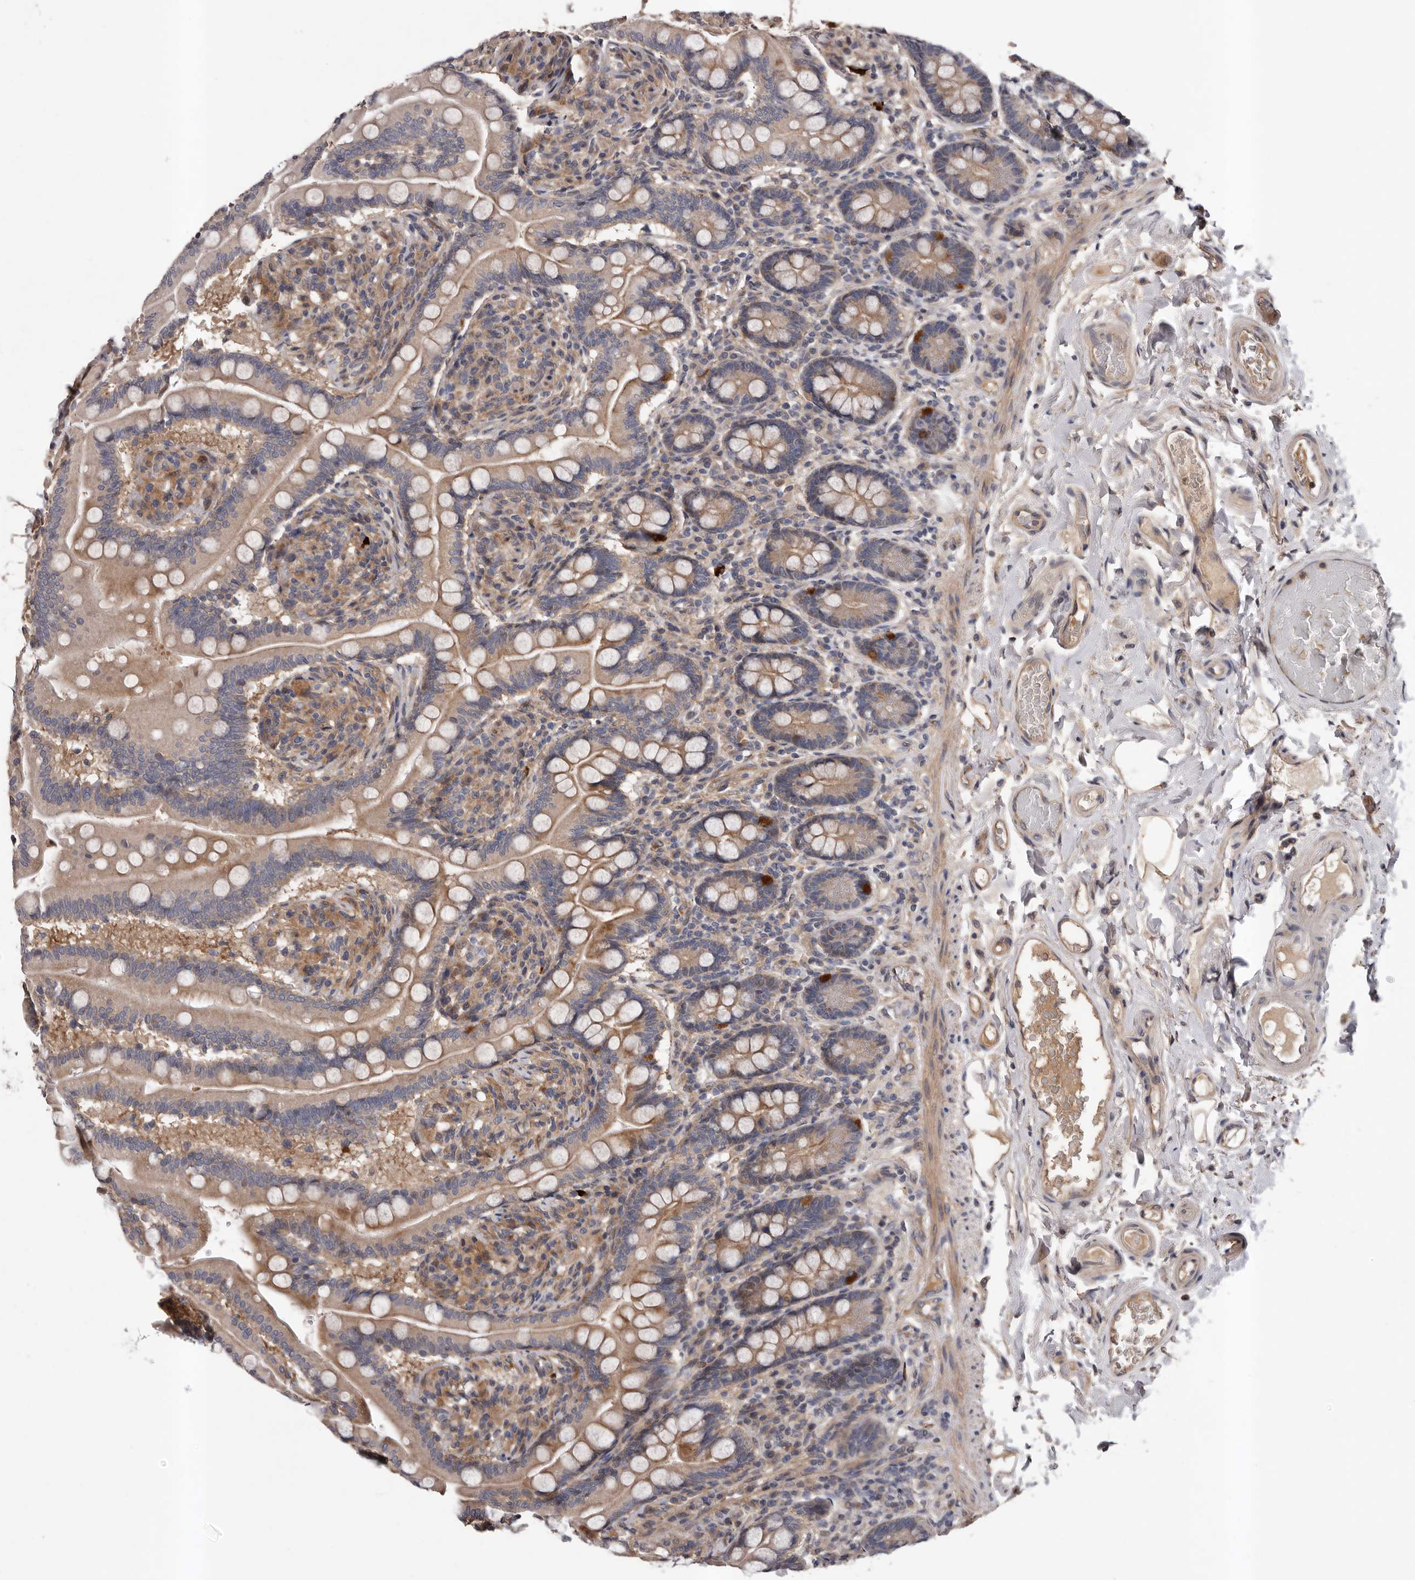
{"staining": {"intensity": "weak", "quantity": ">75%", "location": "cytoplasmic/membranous"}, "tissue": "small intestine", "cell_type": "Glandular cells", "image_type": "normal", "snomed": [{"axis": "morphology", "description": "Normal tissue, NOS"}, {"axis": "topography", "description": "Small intestine"}], "caption": "Protein expression analysis of benign small intestine displays weak cytoplasmic/membranous staining in about >75% of glandular cells. The protein of interest is stained brown, and the nuclei are stained in blue (DAB IHC with brightfield microscopy, high magnification).", "gene": "PRKD1", "patient": {"sex": "female", "age": 64}}